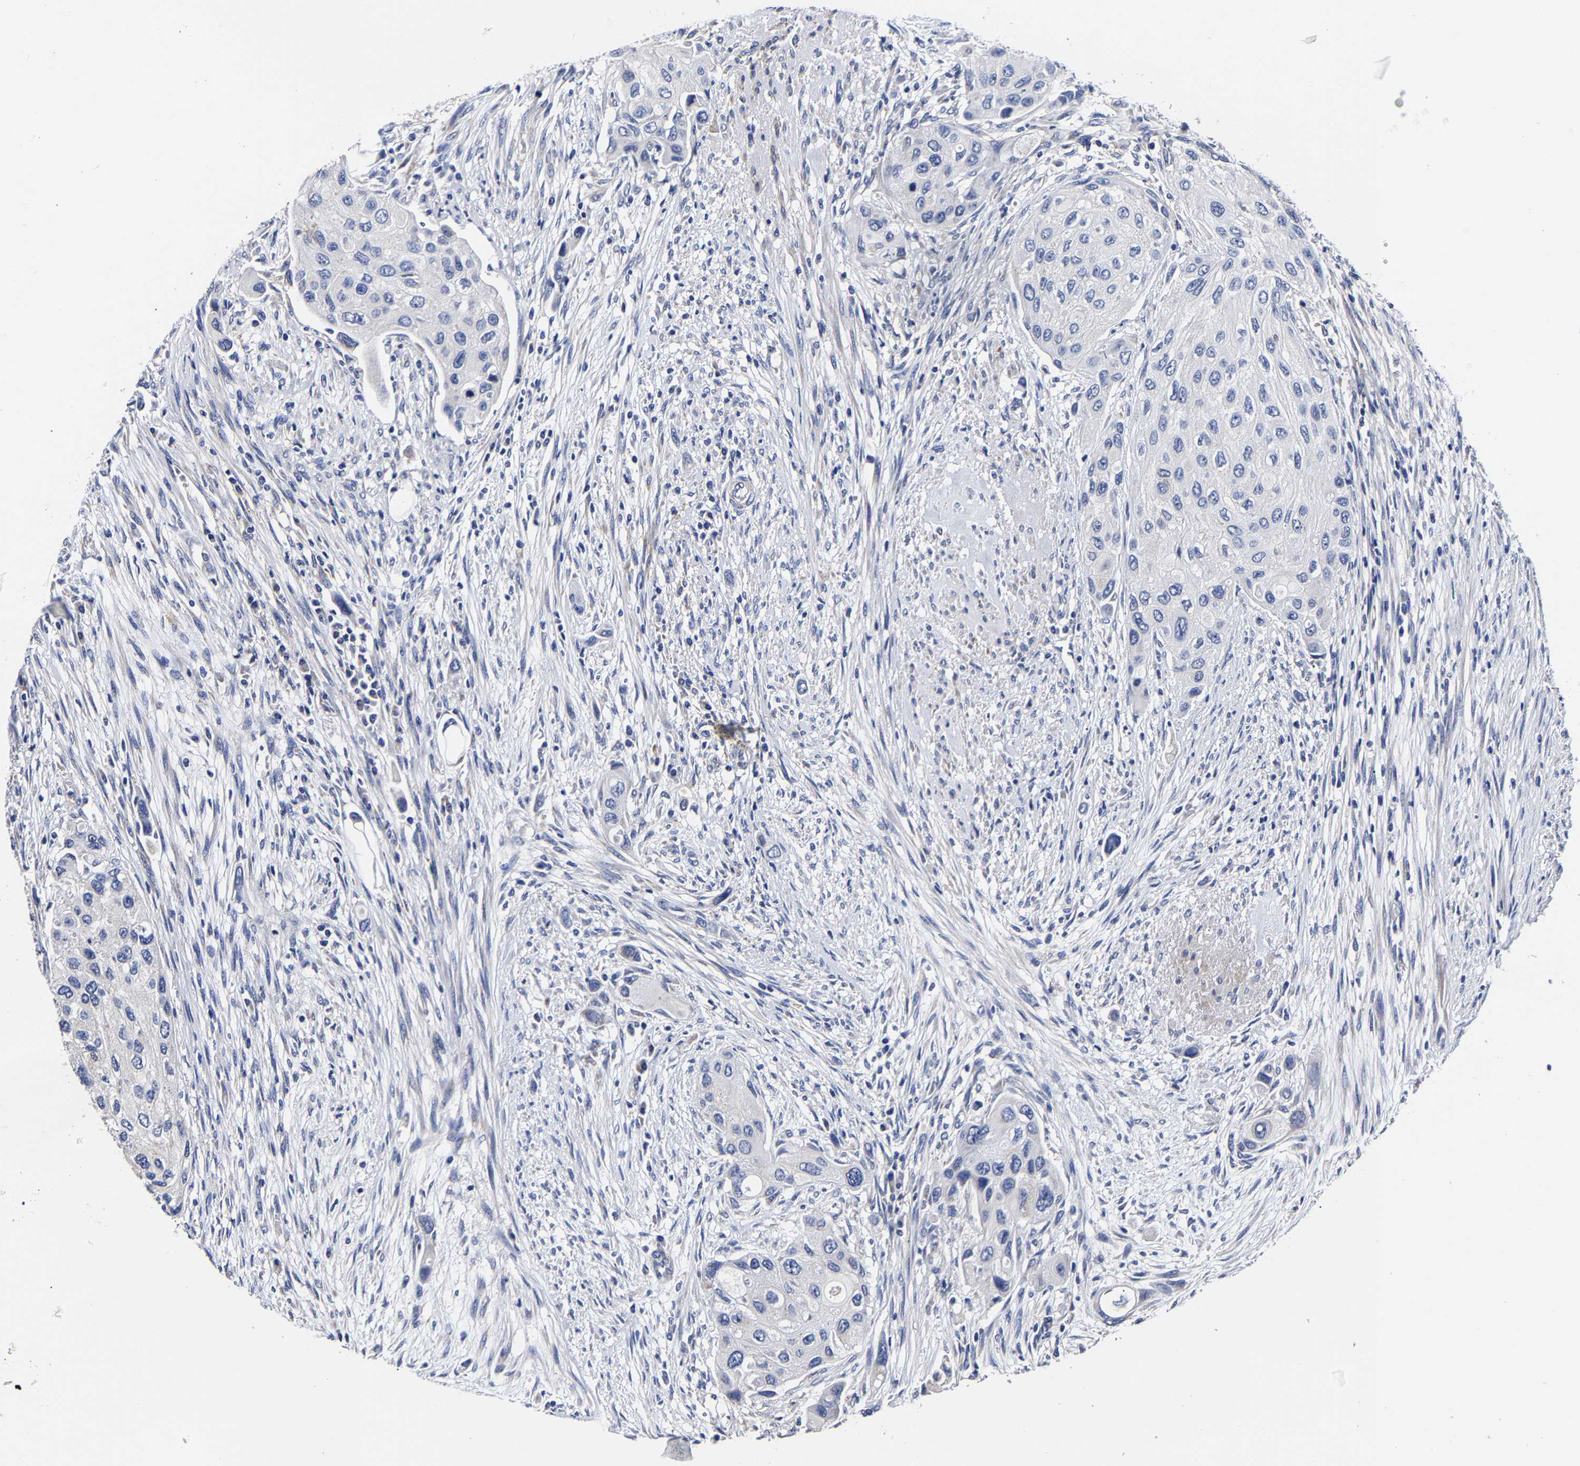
{"staining": {"intensity": "negative", "quantity": "none", "location": "none"}, "tissue": "urothelial cancer", "cell_type": "Tumor cells", "image_type": "cancer", "snomed": [{"axis": "morphology", "description": "Urothelial carcinoma, High grade"}, {"axis": "topography", "description": "Urinary bladder"}], "caption": "This is an immunohistochemistry (IHC) image of urothelial cancer. There is no expression in tumor cells.", "gene": "AASS", "patient": {"sex": "female", "age": 56}}